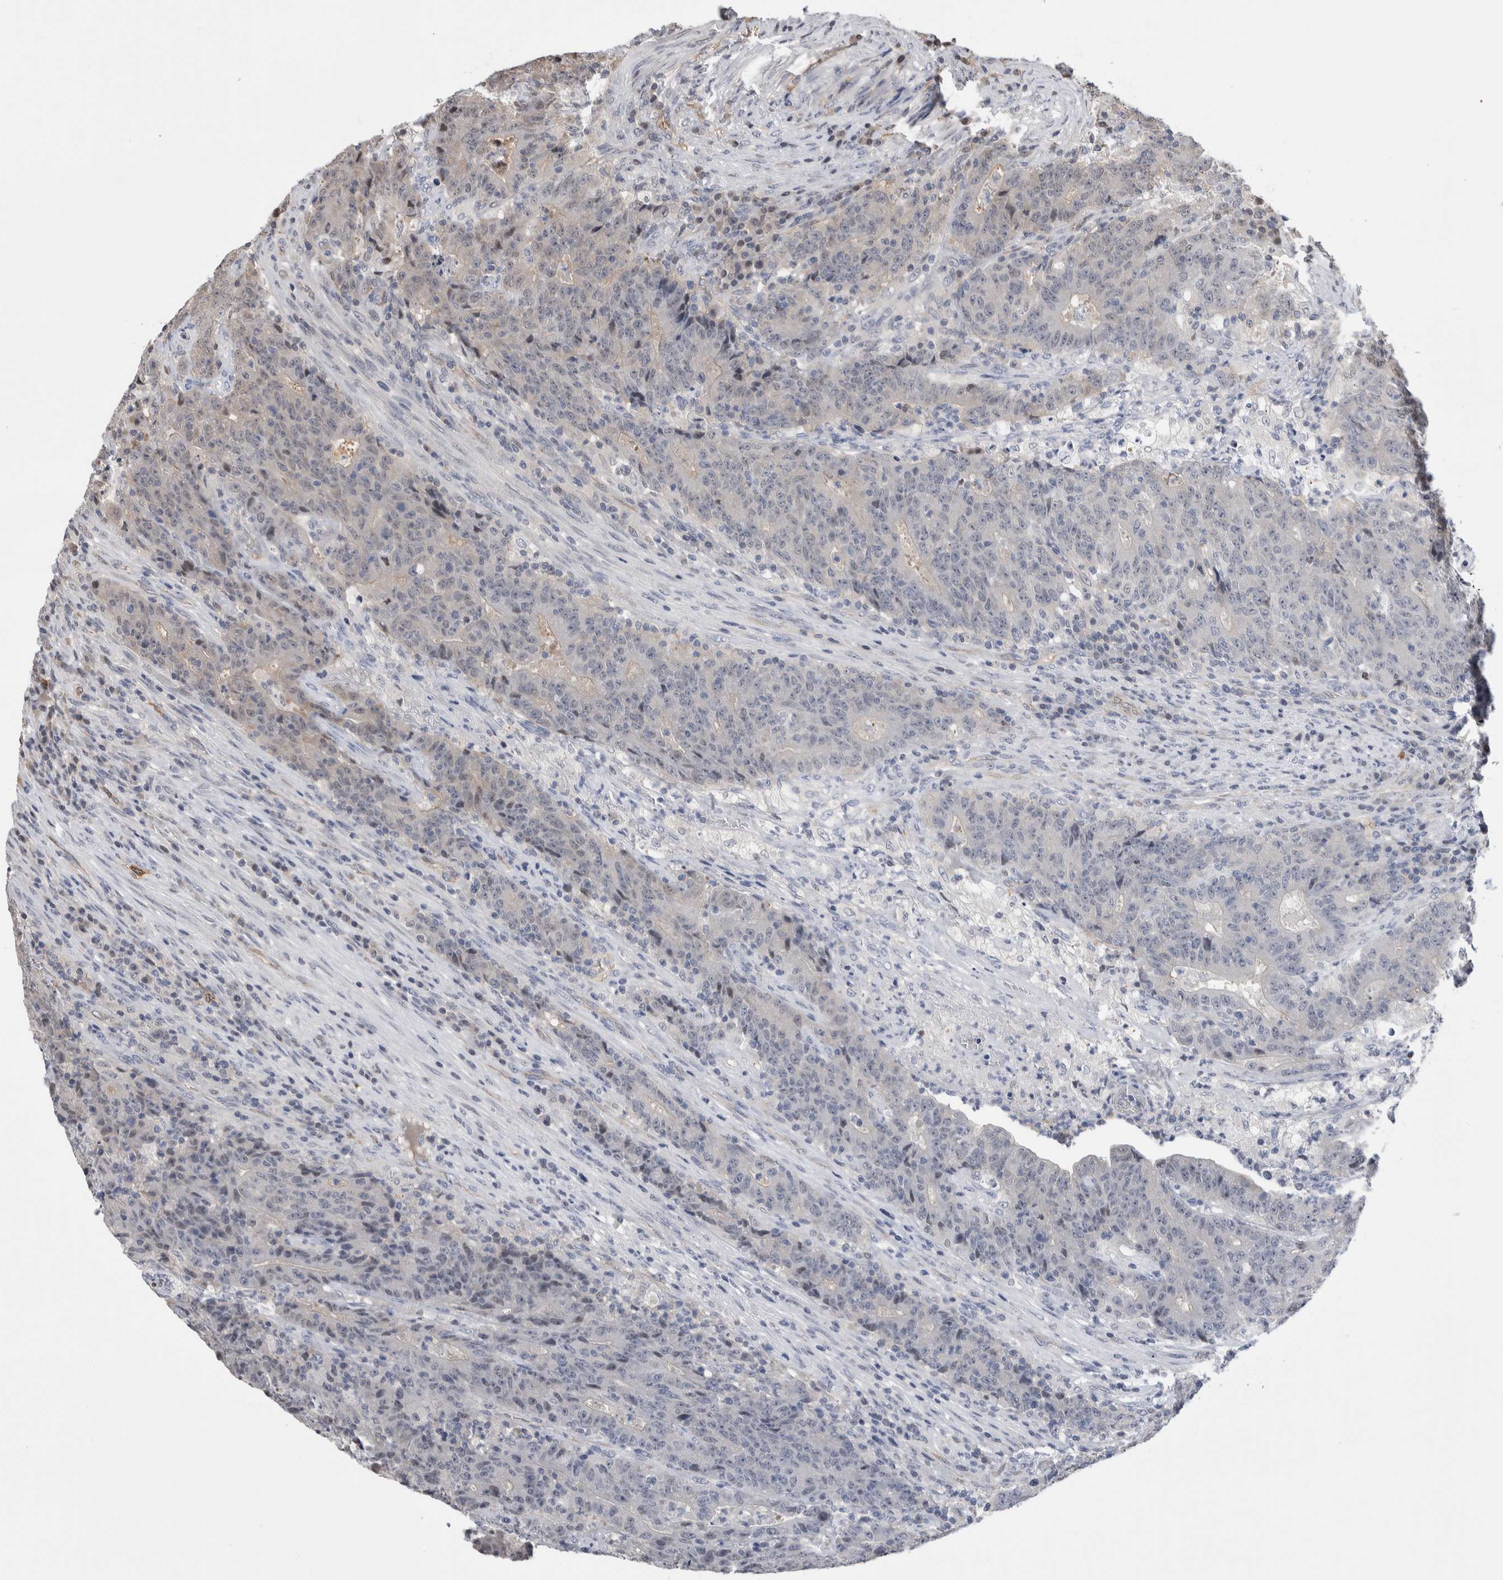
{"staining": {"intensity": "weak", "quantity": "<25%", "location": "nuclear"}, "tissue": "colorectal cancer", "cell_type": "Tumor cells", "image_type": "cancer", "snomed": [{"axis": "morphology", "description": "Normal tissue, NOS"}, {"axis": "morphology", "description": "Adenocarcinoma, NOS"}, {"axis": "topography", "description": "Colon"}], "caption": "Immunohistochemical staining of human colorectal adenocarcinoma demonstrates no significant staining in tumor cells.", "gene": "ZBTB49", "patient": {"sex": "female", "age": 75}}